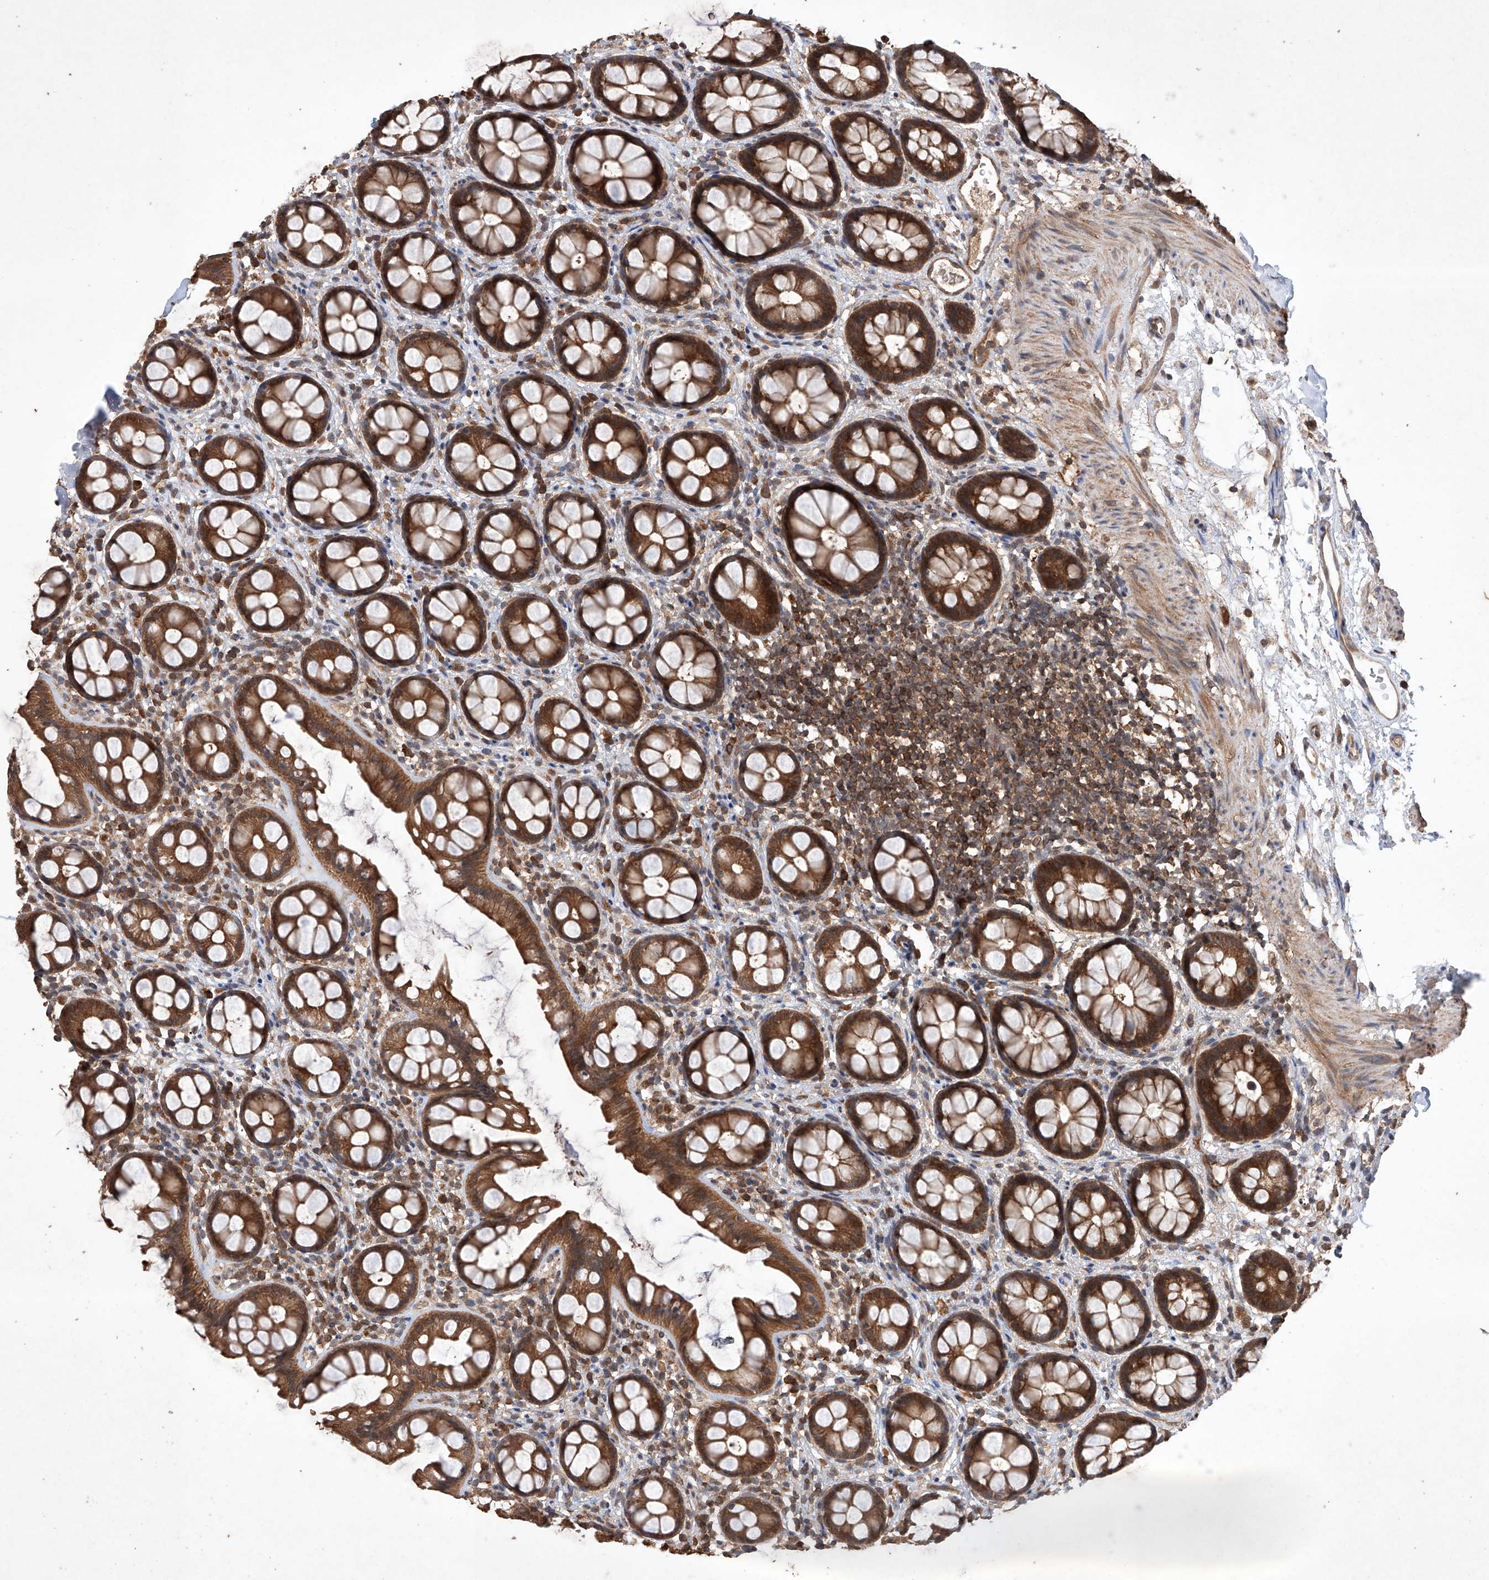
{"staining": {"intensity": "strong", "quantity": "25%-75%", "location": "cytoplasmic/membranous"}, "tissue": "rectum", "cell_type": "Glandular cells", "image_type": "normal", "snomed": [{"axis": "morphology", "description": "Normal tissue, NOS"}, {"axis": "topography", "description": "Rectum"}], "caption": "Human rectum stained for a protein (brown) demonstrates strong cytoplasmic/membranous positive staining in about 25%-75% of glandular cells.", "gene": "LURAP1", "patient": {"sex": "female", "age": 65}}